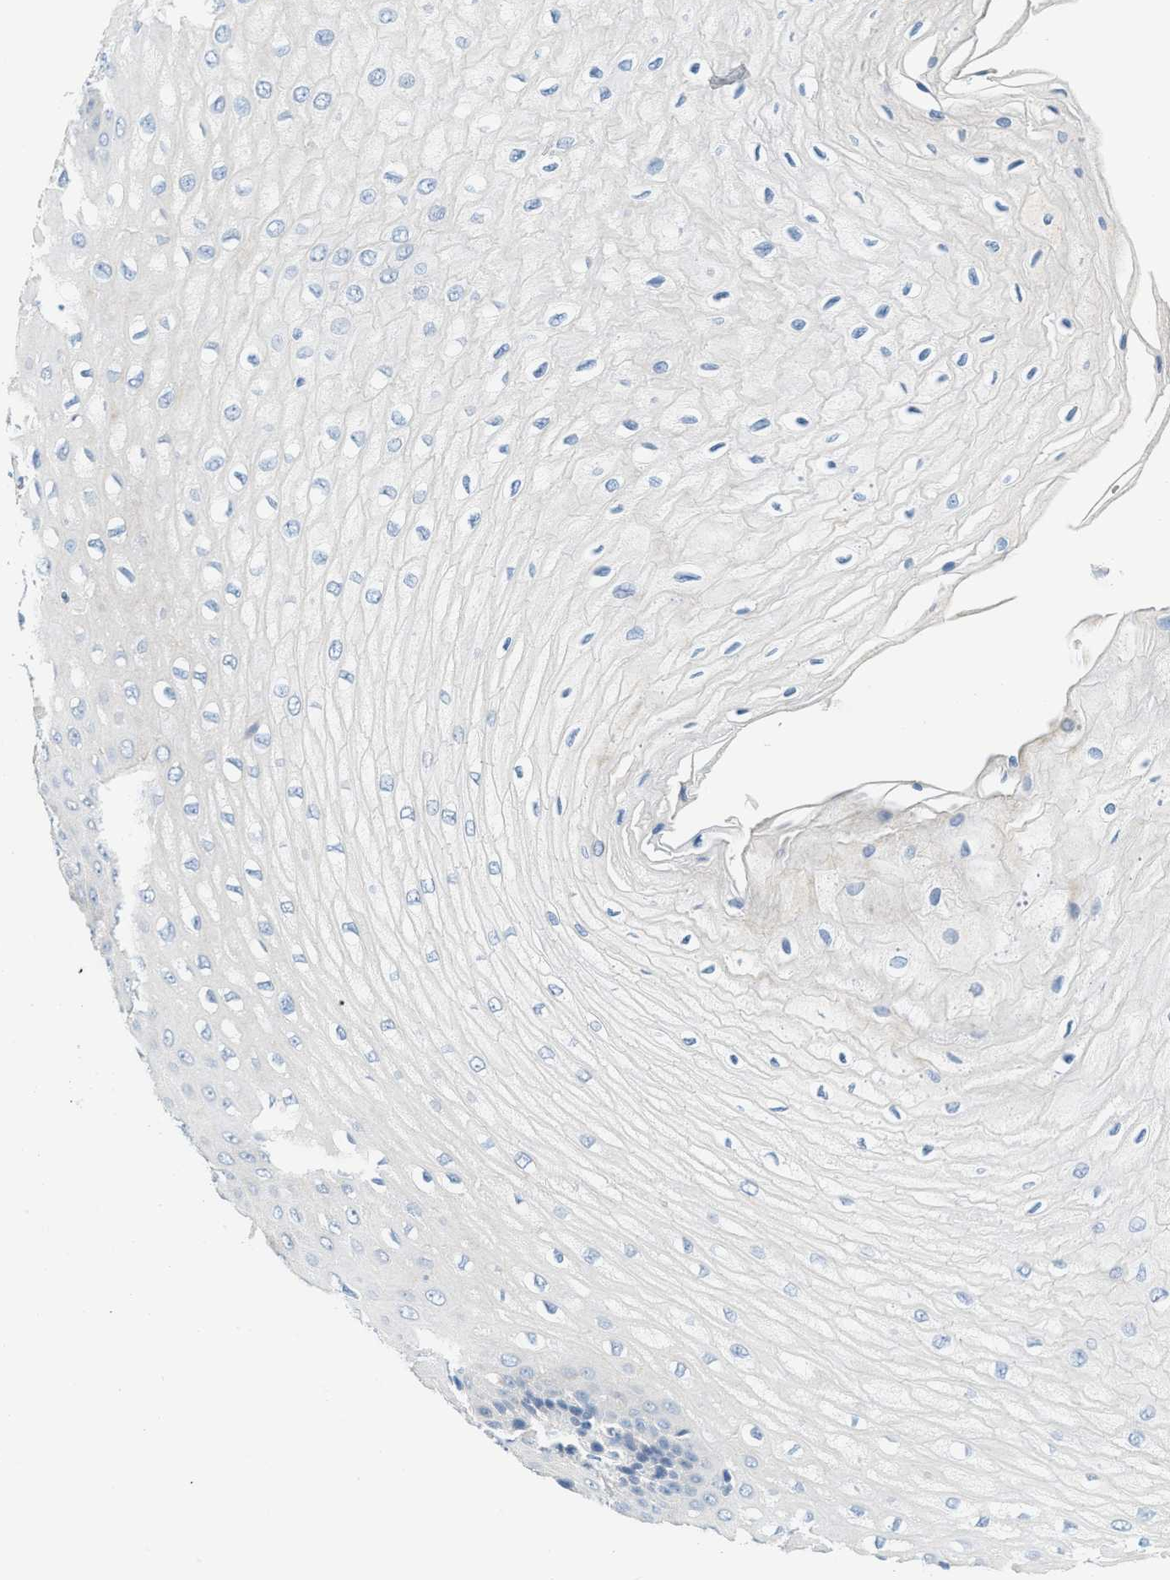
{"staining": {"intensity": "negative", "quantity": "none", "location": "none"}, "tissue": "esophagus", "cell_type": "Squamous epithelial cells", "image_type": "normal", "snomed": [{"axis": "morphology", "description": "Normal tissue, NOS"}, {"axis": "morphology", "description": "Squamous cell carcinoma, NOS"}, {"axis": "topography", "description": "Esophagus"}], "caption": "Human esophagus stained for a protein using IHC displays no expression in squamous epithelial cells.", "gene": "HSF2", "patient": {"sex": "male", "age": 65}}